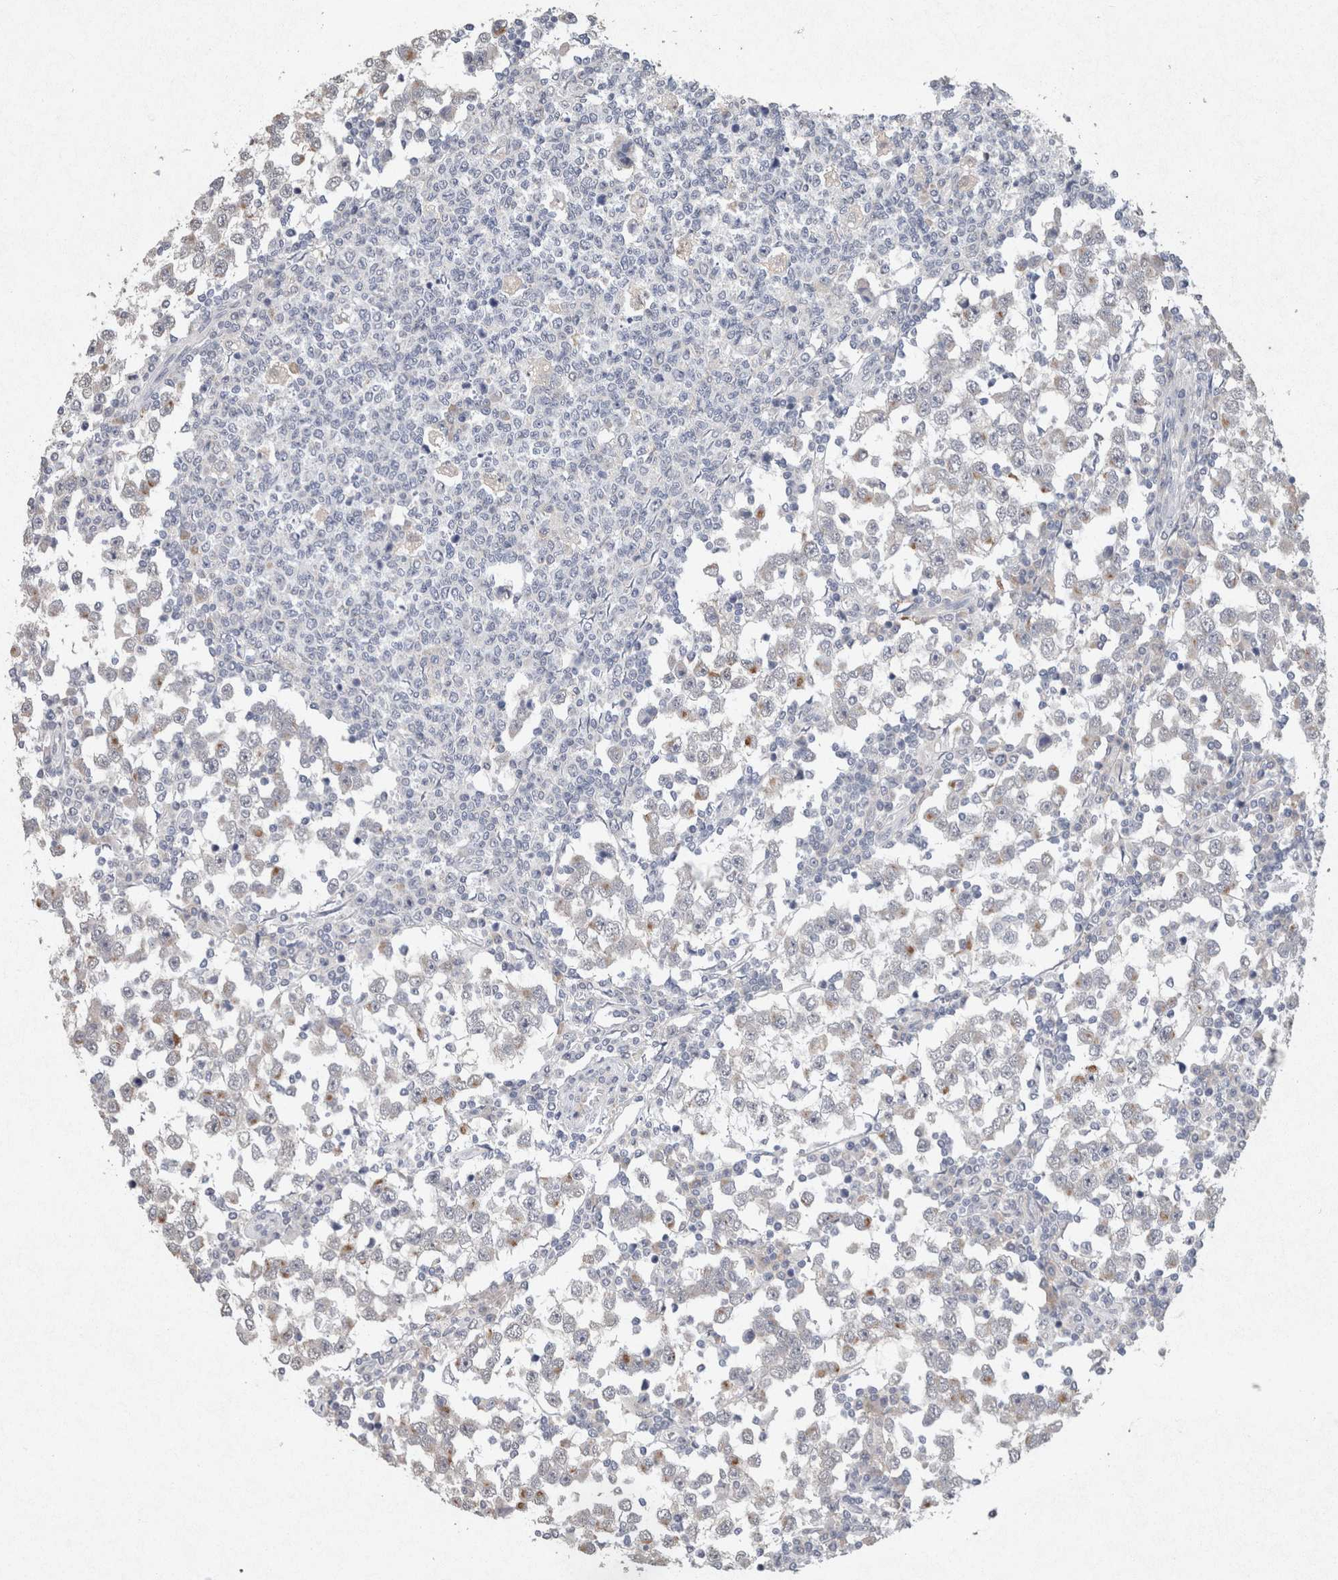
{"staining": {"intensity": "moderate", "quantity": "<25%", "location": "cytoplasmic/membranous"}, "tissue": "testis cancer", "cell_type": "Tumor cells", "image_type": "cancer", "snomed": [{"axis": "morphology", "description": "Seminoma, NOS"}, {"axis": "topography", "description": "Testis"}], "caption": "A histopathology image of human testis cancer (seminoma) stained for a protein shows moderate cytoplasmic/membranous brown staining in tumor cells.", "gene": "FABP7", "patient": {"sex": "male", "age": 65}}